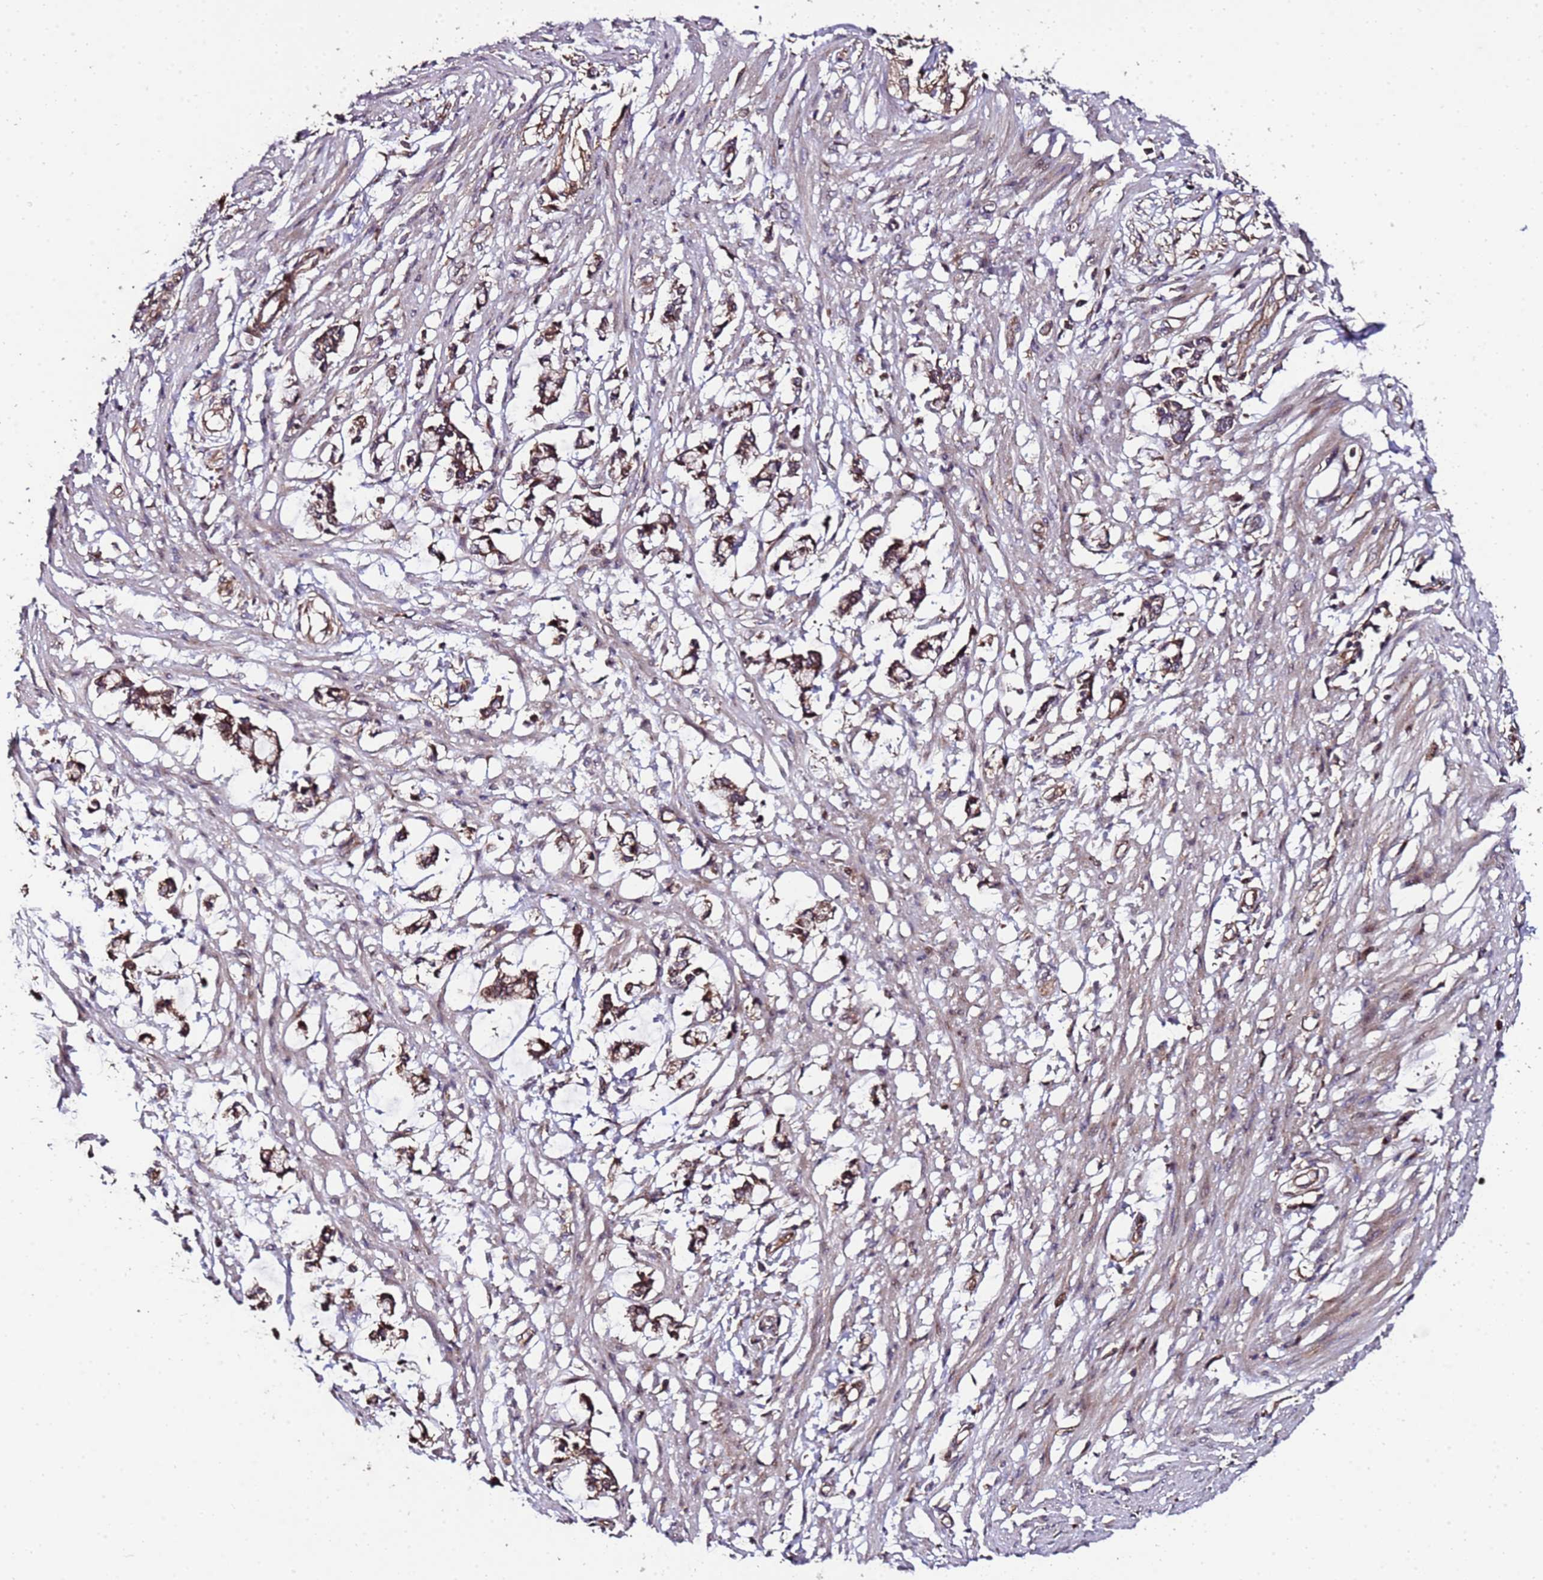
{"staining": {"intensity": "moderate", "quantity": "25%-75%", "location": "cytoplasmic/membranous"}, "tissue": "smooth muscle", "cell_type": "Smooth muscle cells", "image_type": "normal", "snomed": [{"axis": "morphology", "description": "Normal tissue, NOS"}, {"axis": "morphology", "description": "Adenocarcinoma, NOS"}, {"axis": "topography", "description": "Colon"}, {"axis": "topography", "description": "Peripheral nerve tissue"}], "caption": "Protein staining of unremarkable smooth muscle reveals moderate cytoplasmic/membranous staining in approximately 25%-75% of smooth muscle cells.", "gene": "PRODH", "patient": {"sex": "male", "age": 14}}